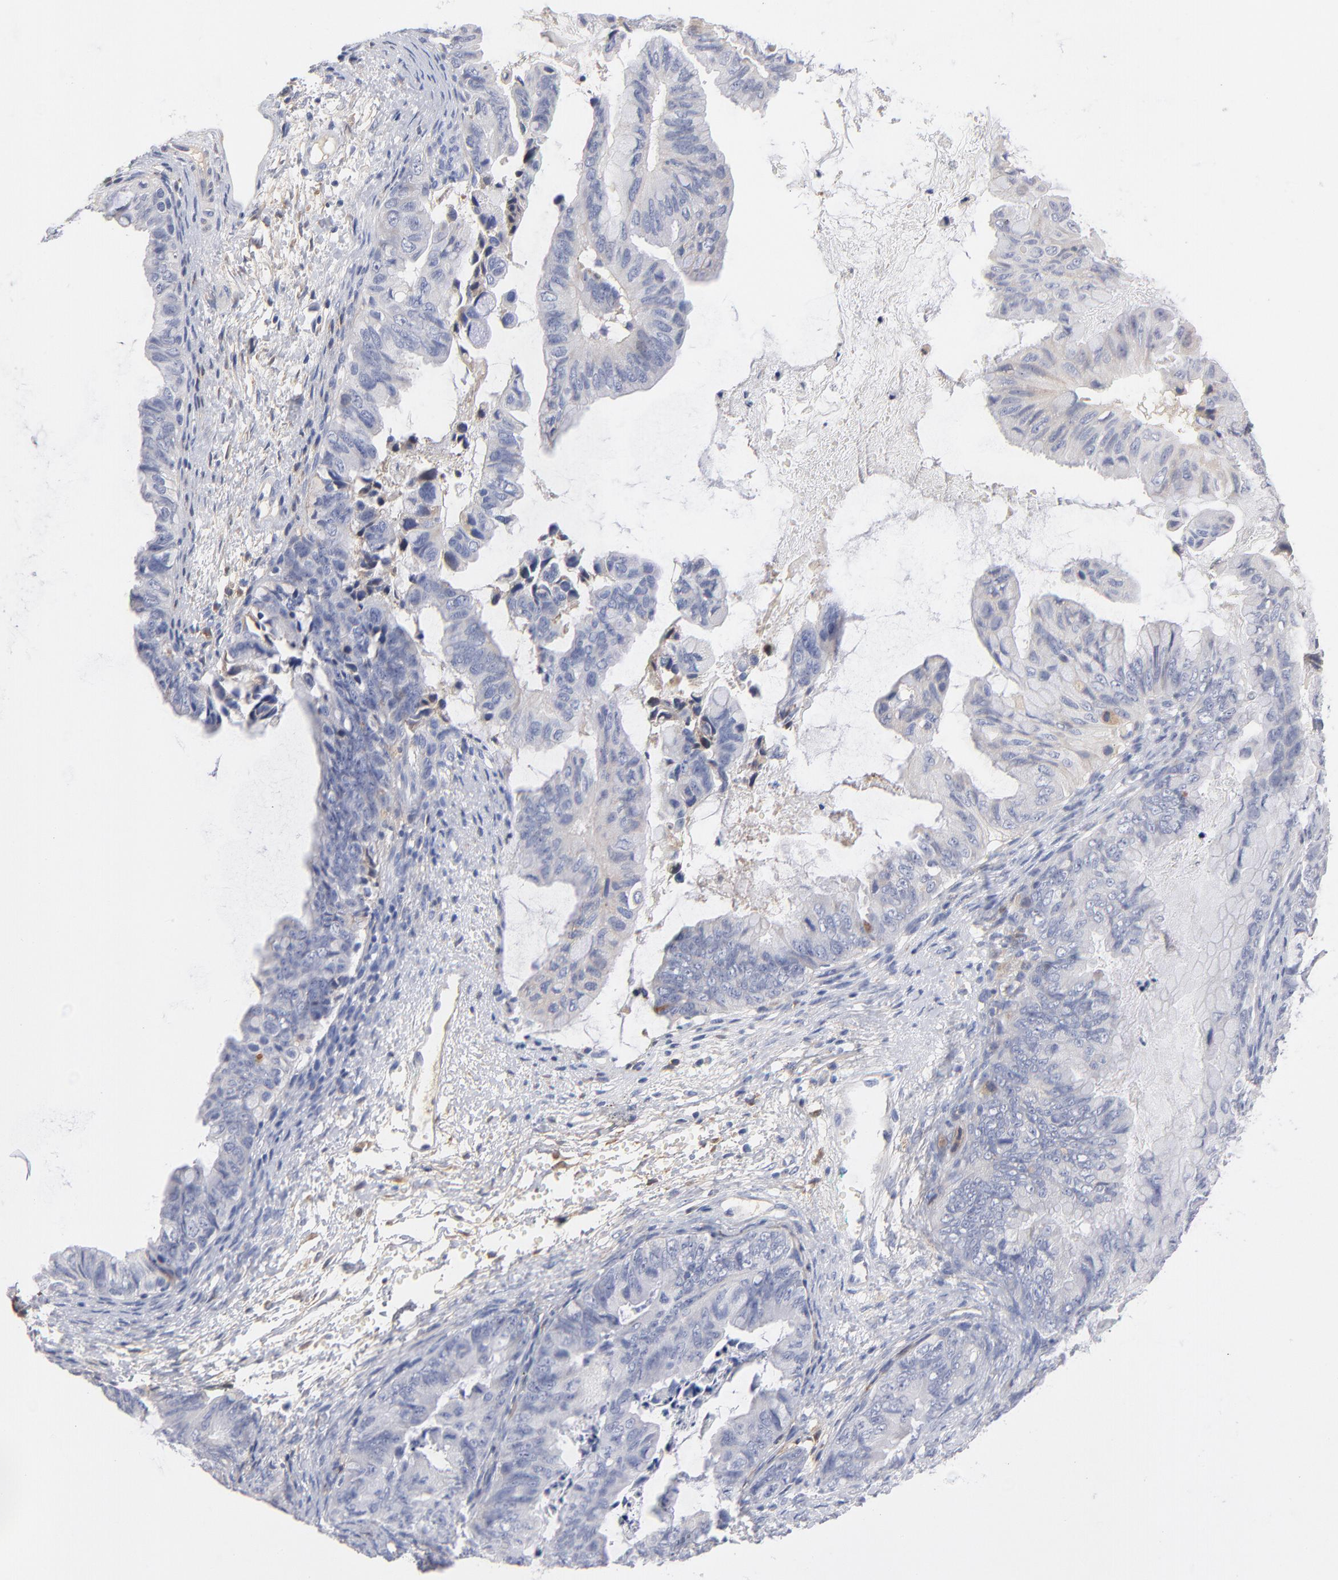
{"staining": {"intensity": "negative", "quantity": "none", "location": "none"}, "tissue": "ovarian cancer", "cell_type": "Tumor cells", "image_type": "cancer", "snomed": [{"axis": "morphology", "description": "Cystadenocarcinoma, mucinous, NOS"}, {"axis": "topography", "description": "Ovary"}], "caption": "High magnification brightfield microscopy of mucinous cystadenocarcinoma (ovarian) stained with DAB (3,3'-diaminobenzidine) (brown) and counterstained with hematoxylin (blue): tumor cells show no significant staining. (DAB immunohistochemistry visualized using brightfield microscopy, high magnification).", "gene": "F12", "patient": {"sex": "female", "age": 36}}